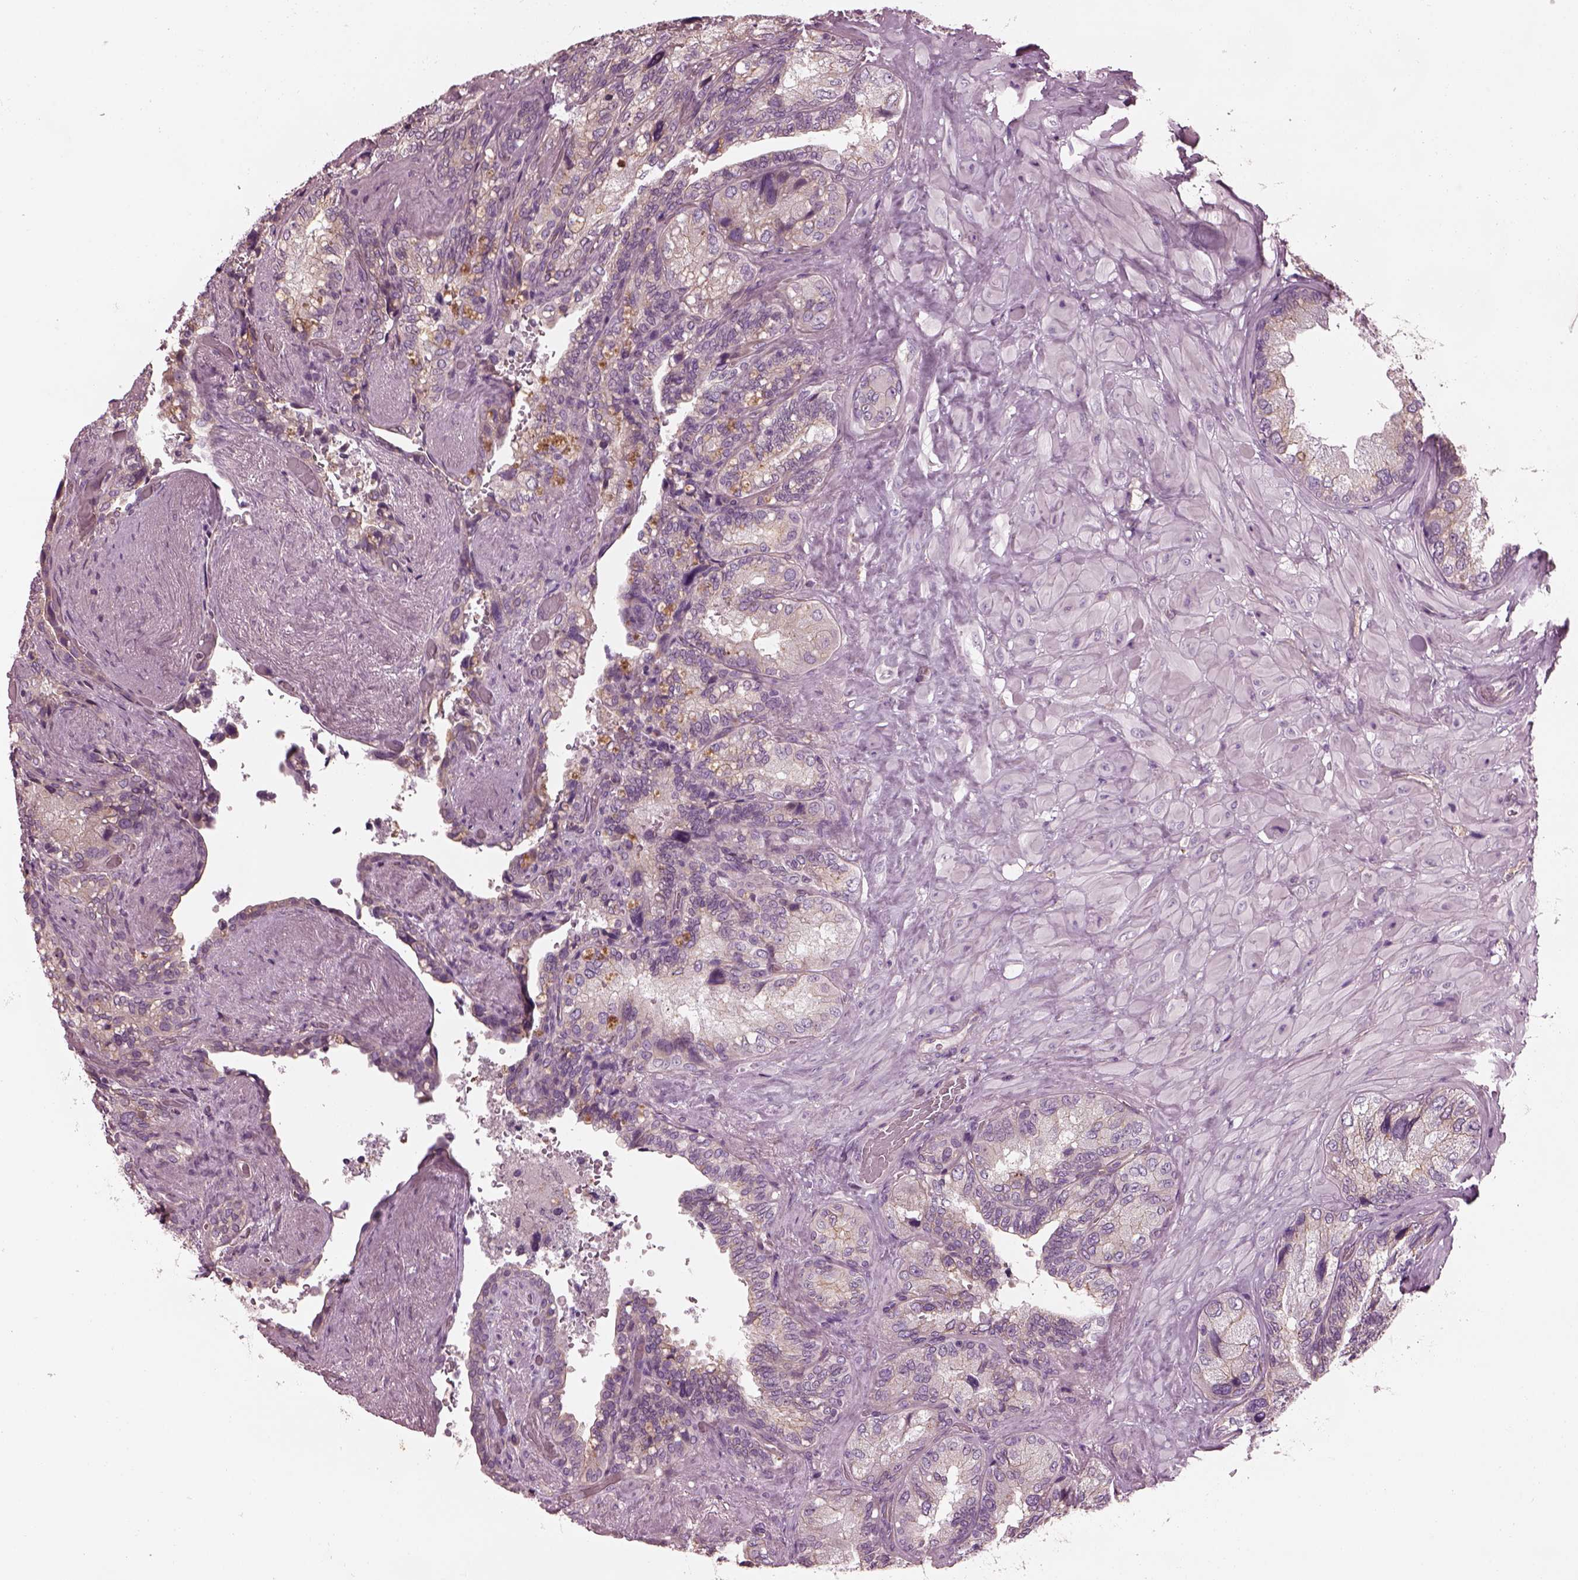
{"staining": {"intensity": "negative", "quantity": "none", "location": "none"}, "tissue": "seminal vesicle", "cell_type": "Glandular cells", "image_type": "normal", "snomed": [{"axis": "morphology", "description": "Normal tissue, NOS"}, {"axis": "topography", "description": "Seminal veicle"}], "caption": "A histopathology image of seminal vesicle stained for a protein reveals no brown staining in glandular cells. Brightfield microscopy of IHC stained with DAB (brown) and hematoxylin (blue), captured at high magnification.", "gene": "ODAD1", "patient": {"sex": "male", "age": 69}}